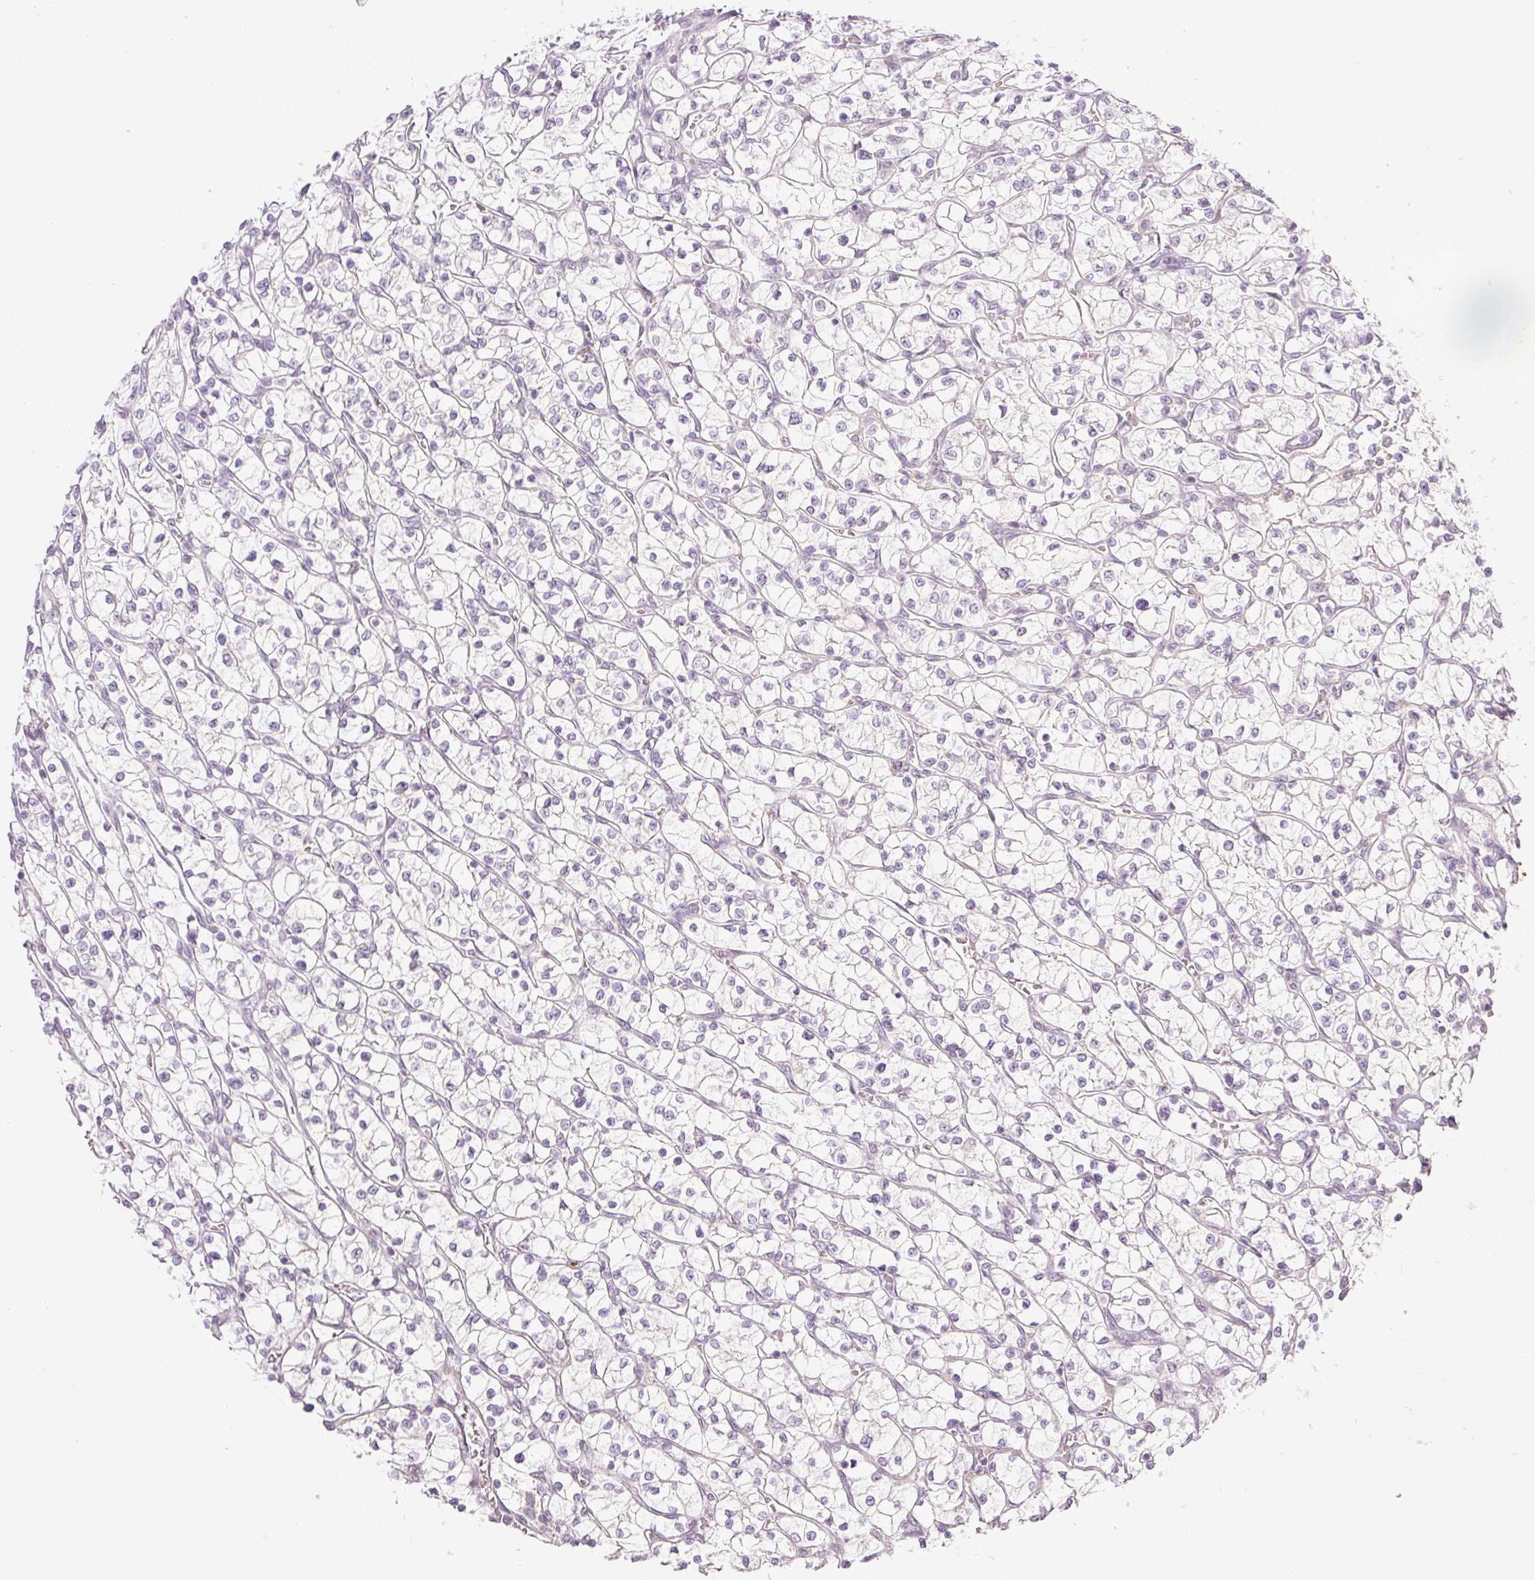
{"staining": {"intensity": "negative", "quantity": "none", "location": "none"}, "tissue": "renal cancer", "cell_type": "Tumor cells", "image_type": "cancer", "snomed": [{"axis": "morphology", "description": "Adenocarcinoma, NOS"}, {"axis": "topography", "description": "Kidney"}], "caption": "Adenocarcinoma (renal) stained for a protein using IHC displays no positivity tumor cells.", "gene": "AAR2", "patient": {"sex": "female", "age": 64}}